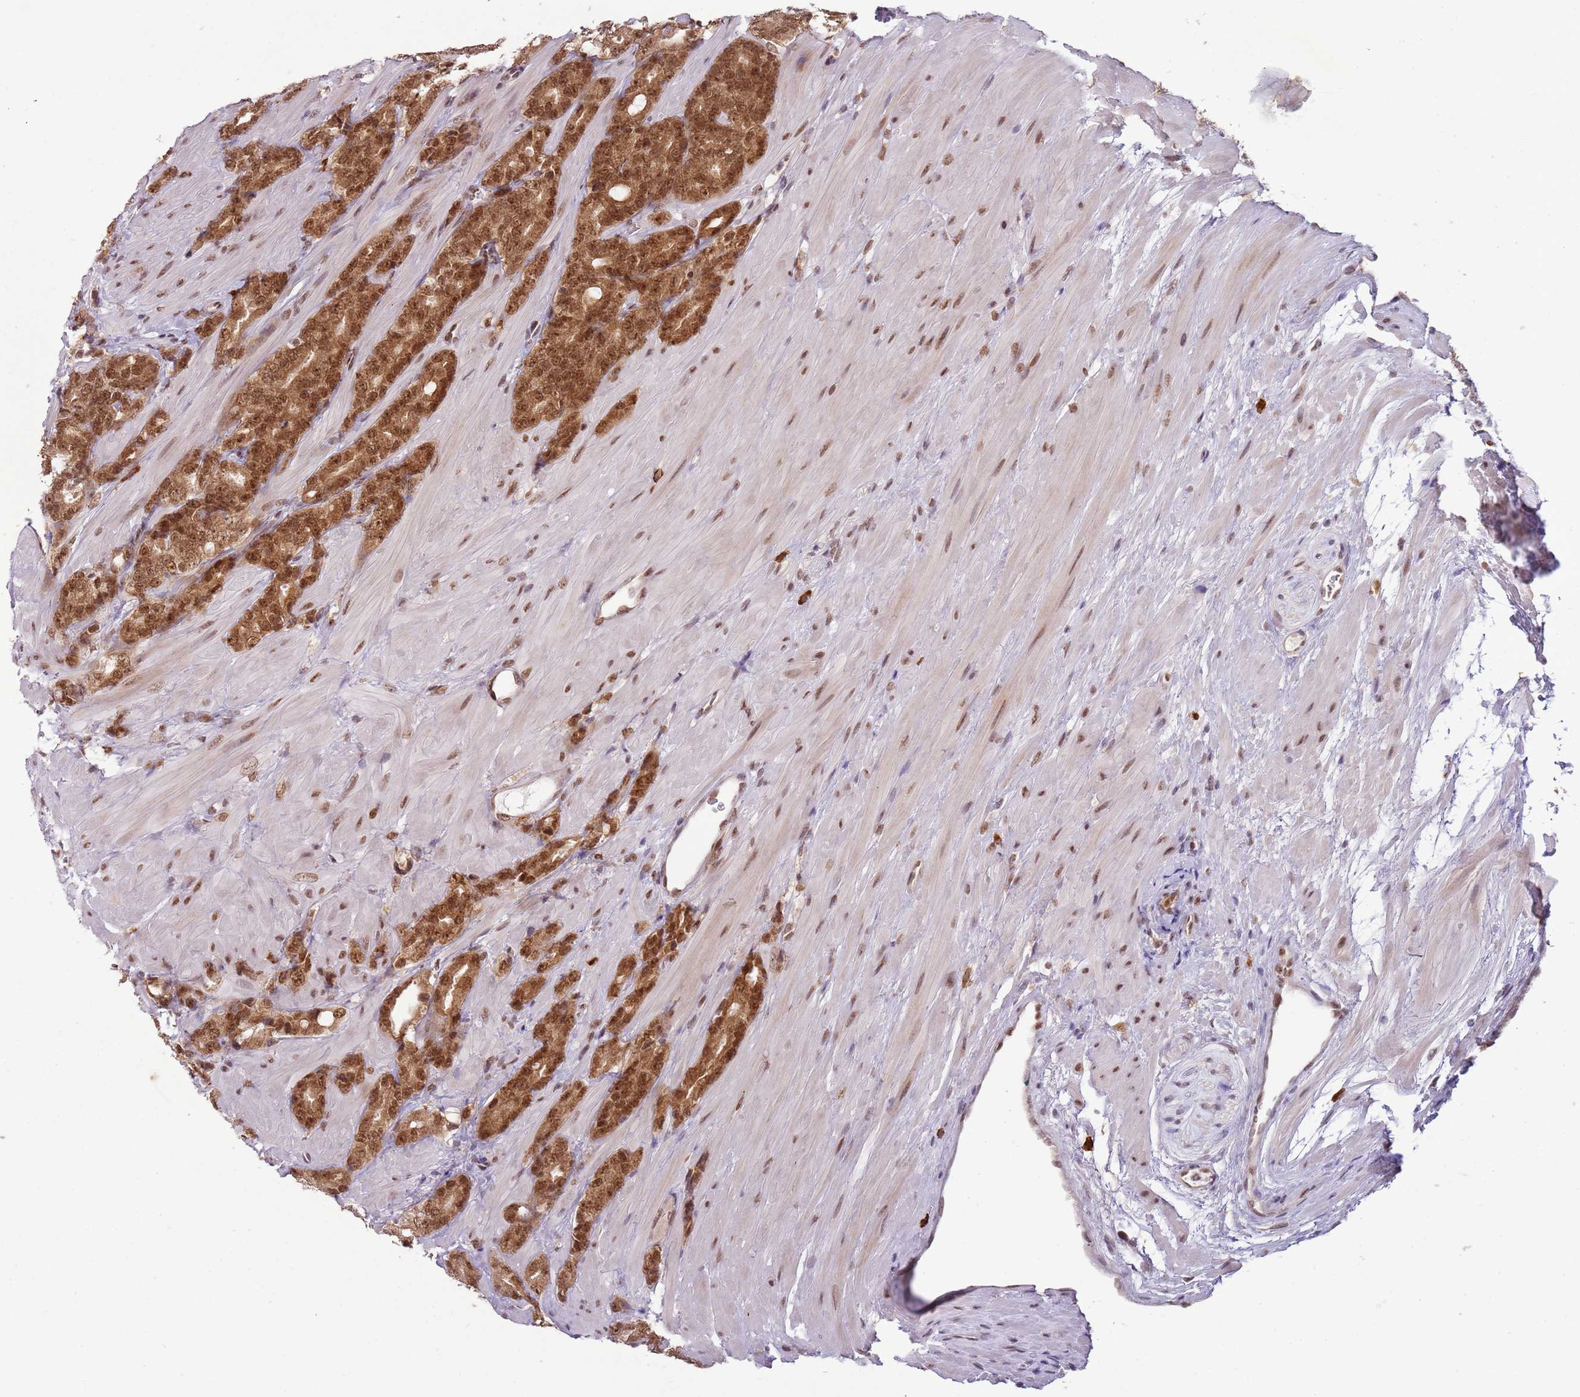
{"staining": {"intensity": "strong", "quantity": ">75%", "location": "cytoplasmic/membranous,nuclear"}, "tissue": "prostate cancer", "cell_type": "Tumor cells", "image_type": "cancer", "snomed": [{"axis": "morphology", "description": "Adenocarcinoma, High grade"}, {"axis": "topography", "description": "Prostate"}], "caption": "IHC histopathology image of neoplastic tissue: human prostate cancer stained using IHC exhibits high levels of strong protein expression localized specifically in the cytoplasmic/membranous and nuclear of tumor cells, appearing as a cytoplasmic/membranous and nuclear brown color.", "gene": "FAM120AOS", "patient": {"sex": "male", "age": 62}}